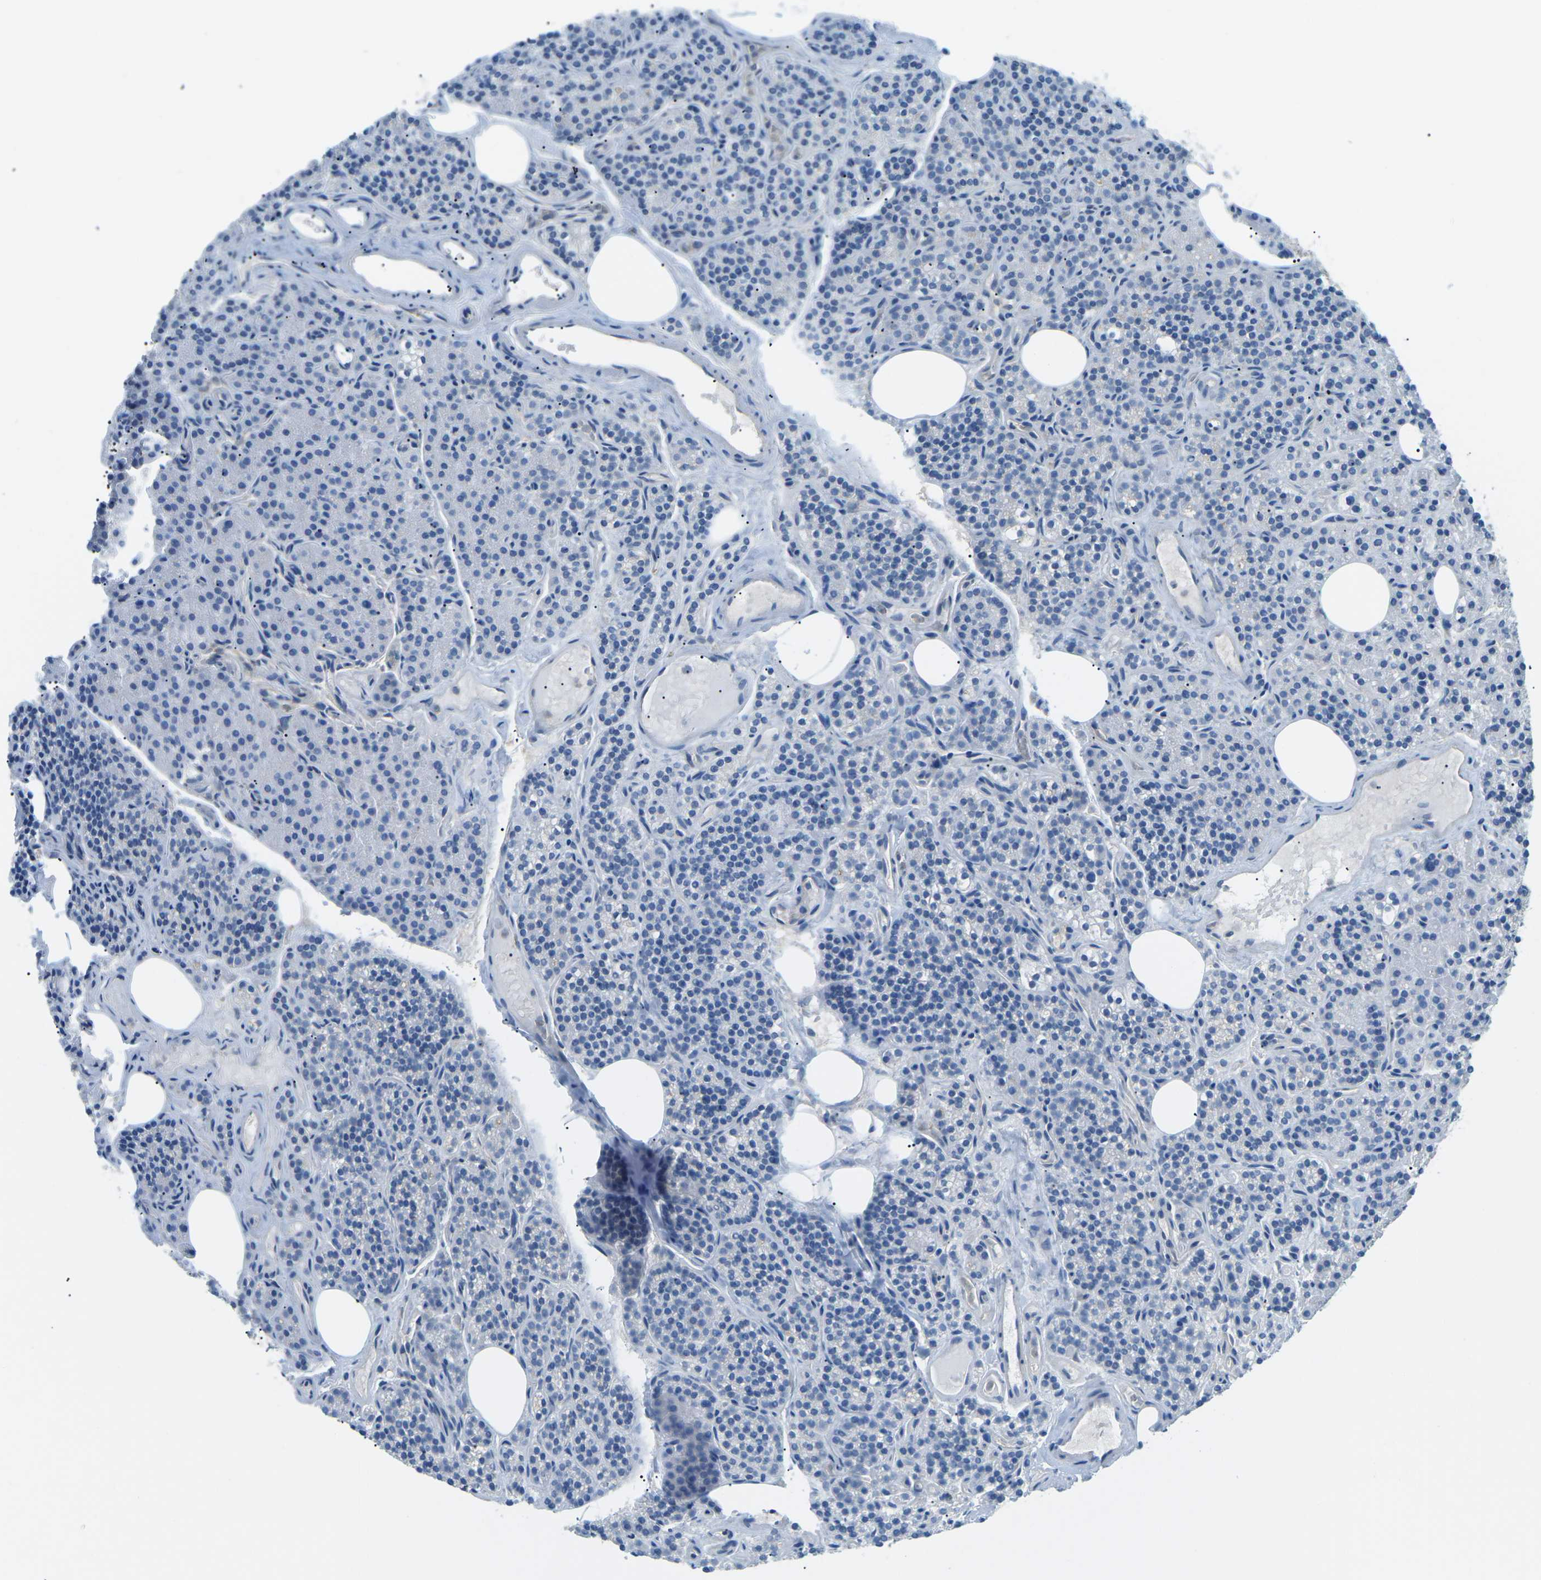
{"staining": {"intensity": "negative", "quantity": "none", "location": "none"}, "tissue": "parathyroid gland", "cell_type": "Glandular cells", "image_type": "normal", "snomed": [{"axis": "morphology", "description": "Normal tissue, NOS"}, {"axis": "morphology", "description": "Adenoma, NOS"}, {"axis": "topography", "description": "Parathyroid gland"}], "caption": "Parathyroid gland was stained to show a protein in brown. There is no significant staining in glandular cells. The staining was performed using DAB (3,3'-diaminobenzidine) to visualize the protein expression in brown, while the nuclei were stained in blue with hematoxylin (Magnification: 20x).", "gene": "CD47", "patient": {"sex": "female", "age": 74}}